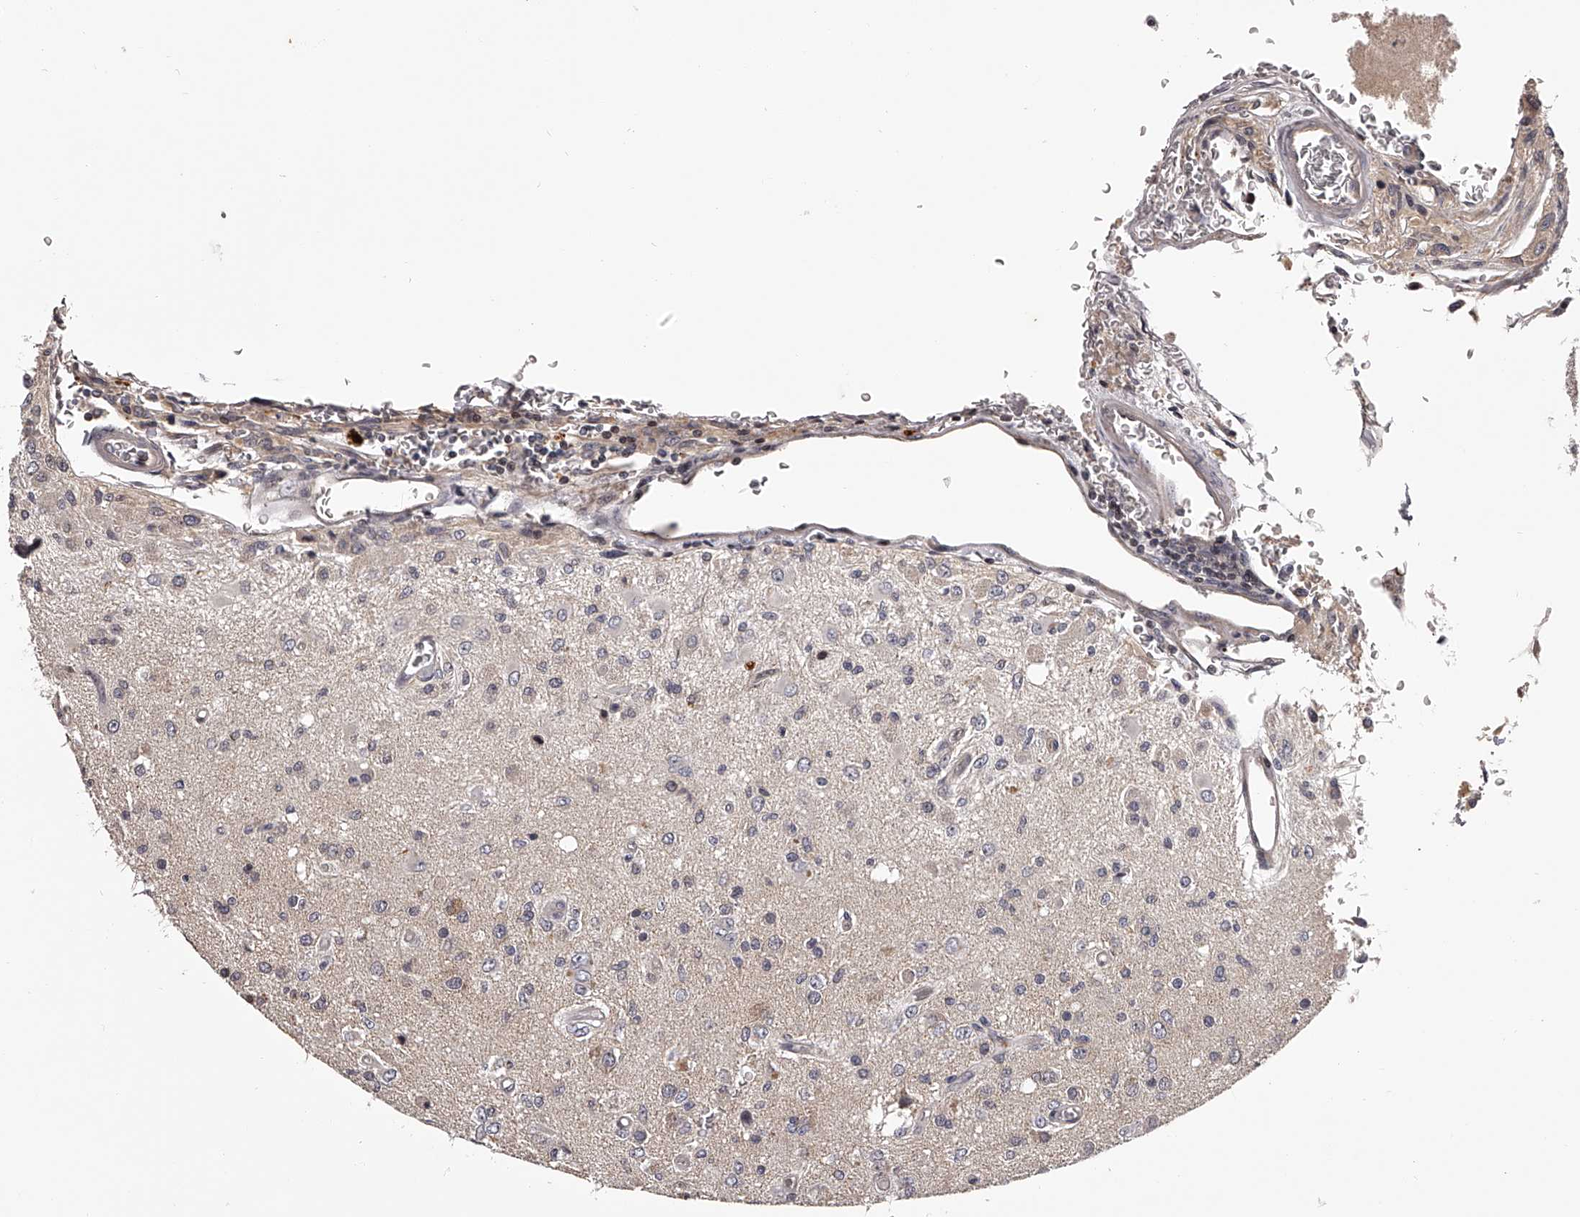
{"staining": {"intensity": "negative", "quantity": "none", "location": "none"}, "tissue": "glioma", "cell_type": "Tumor cells", "image_type": "cancer", "snomed": [{"axis": "morphology", "description": "Normal tissue, NOS"}, {"axis": "morphology", "description": "Glioma, malignant, High grade"}, {"axis": "topography", "description": "Cerebral cortex"}], "caption": "IHC of human glioma reveals no staining in tumor cells.", "gene": "PFDN2", "patient": {"sex": "male", "age": 77}}